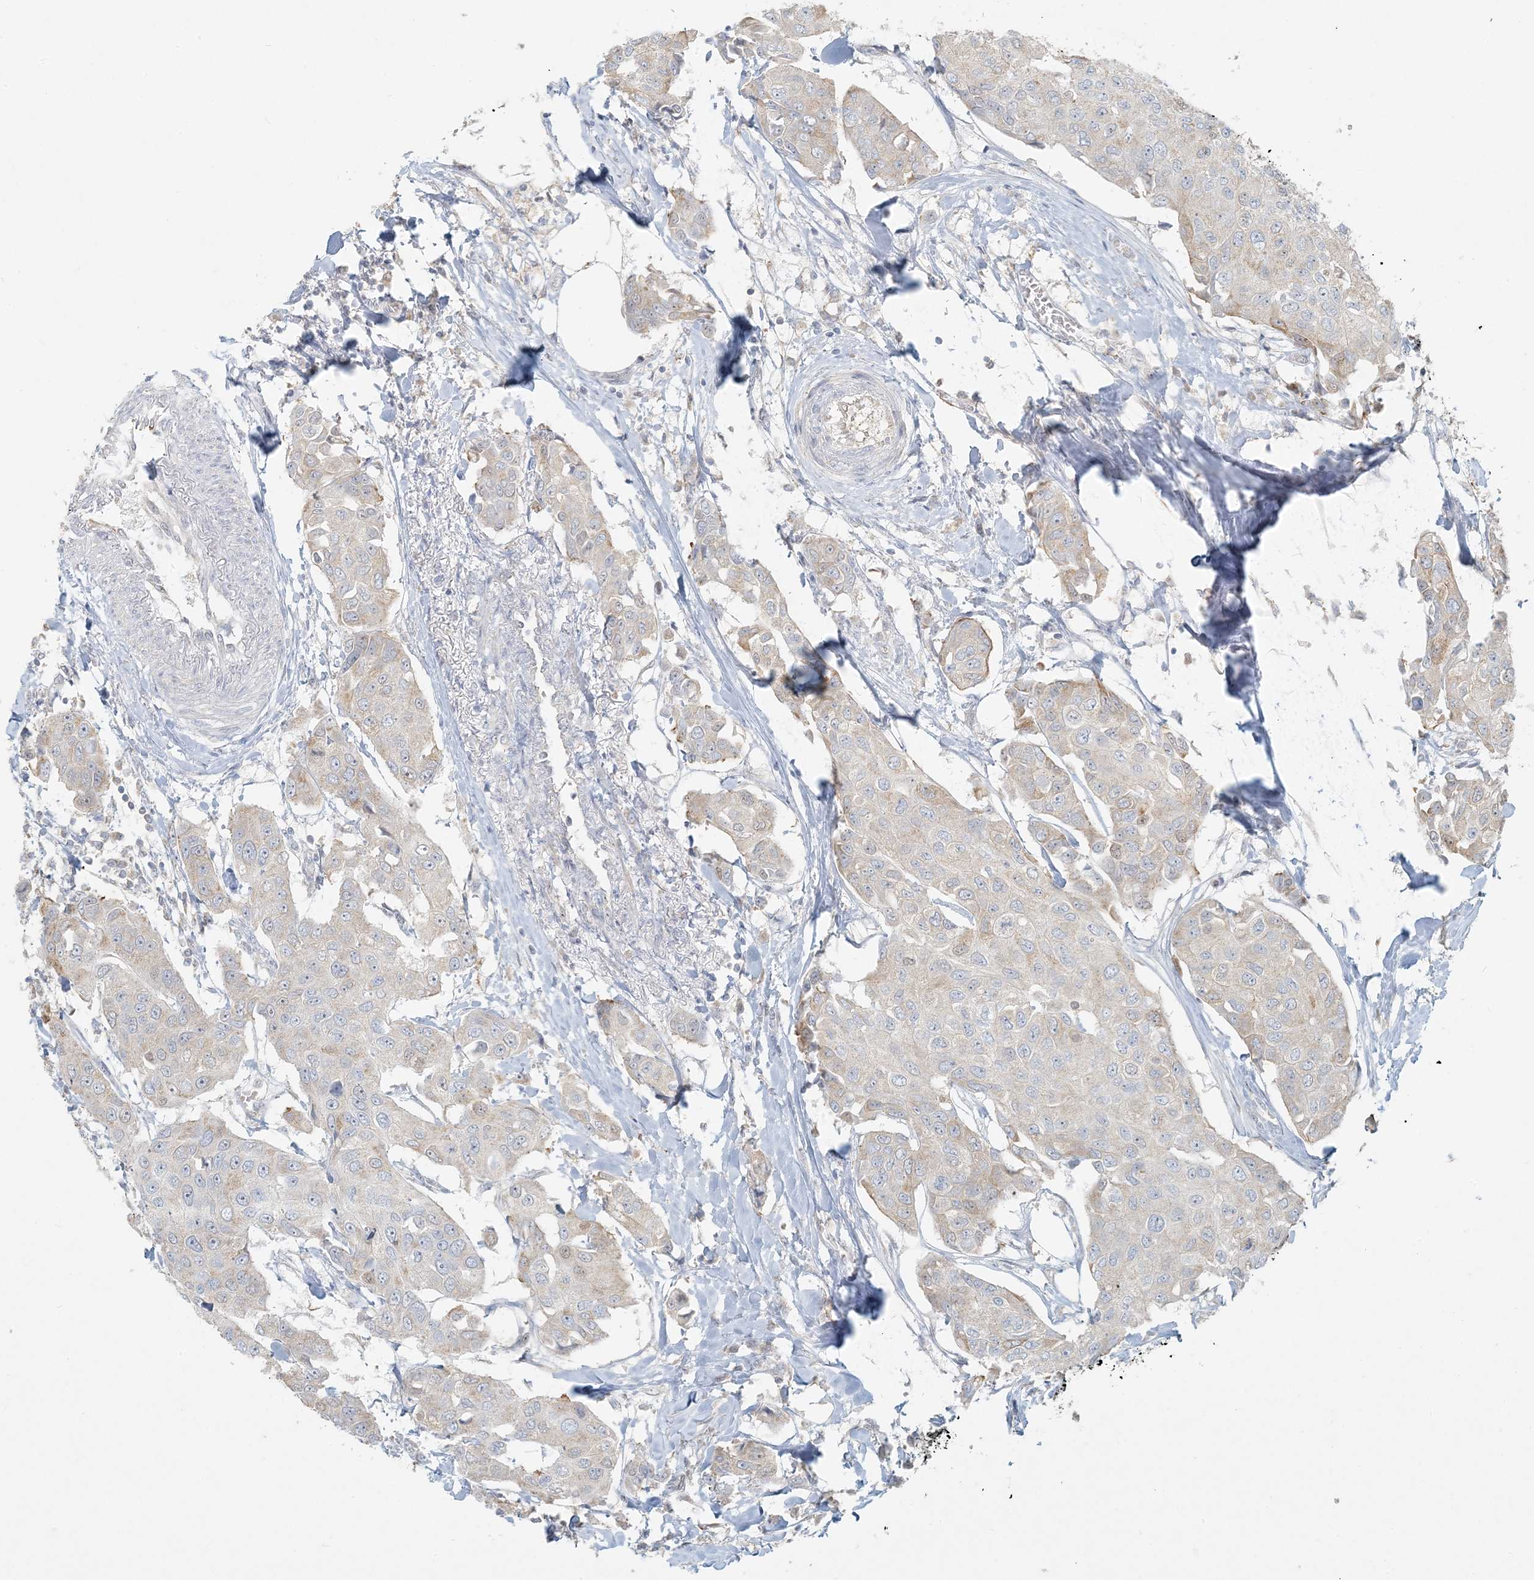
{"staining": {"intensity": "weak", "quantity": "<25%", "location": "cytoplasmic/membranous"}, "tissue": "breast cancer", "cell_type": "Tumor cells", "image_type": "cancer", "snomed": [{"axis": "morphology", "description": "Duct carcinoma"}, {"axis": "topography", "description": "Breast"}], "caption": "This is a photomicrograph of IHC staining of breast cancer (invasive ductal carcinoma), which shows no expression in tumor cells.", "gene": "HACL1", "patient": {"sex": "female", "age": 80}}